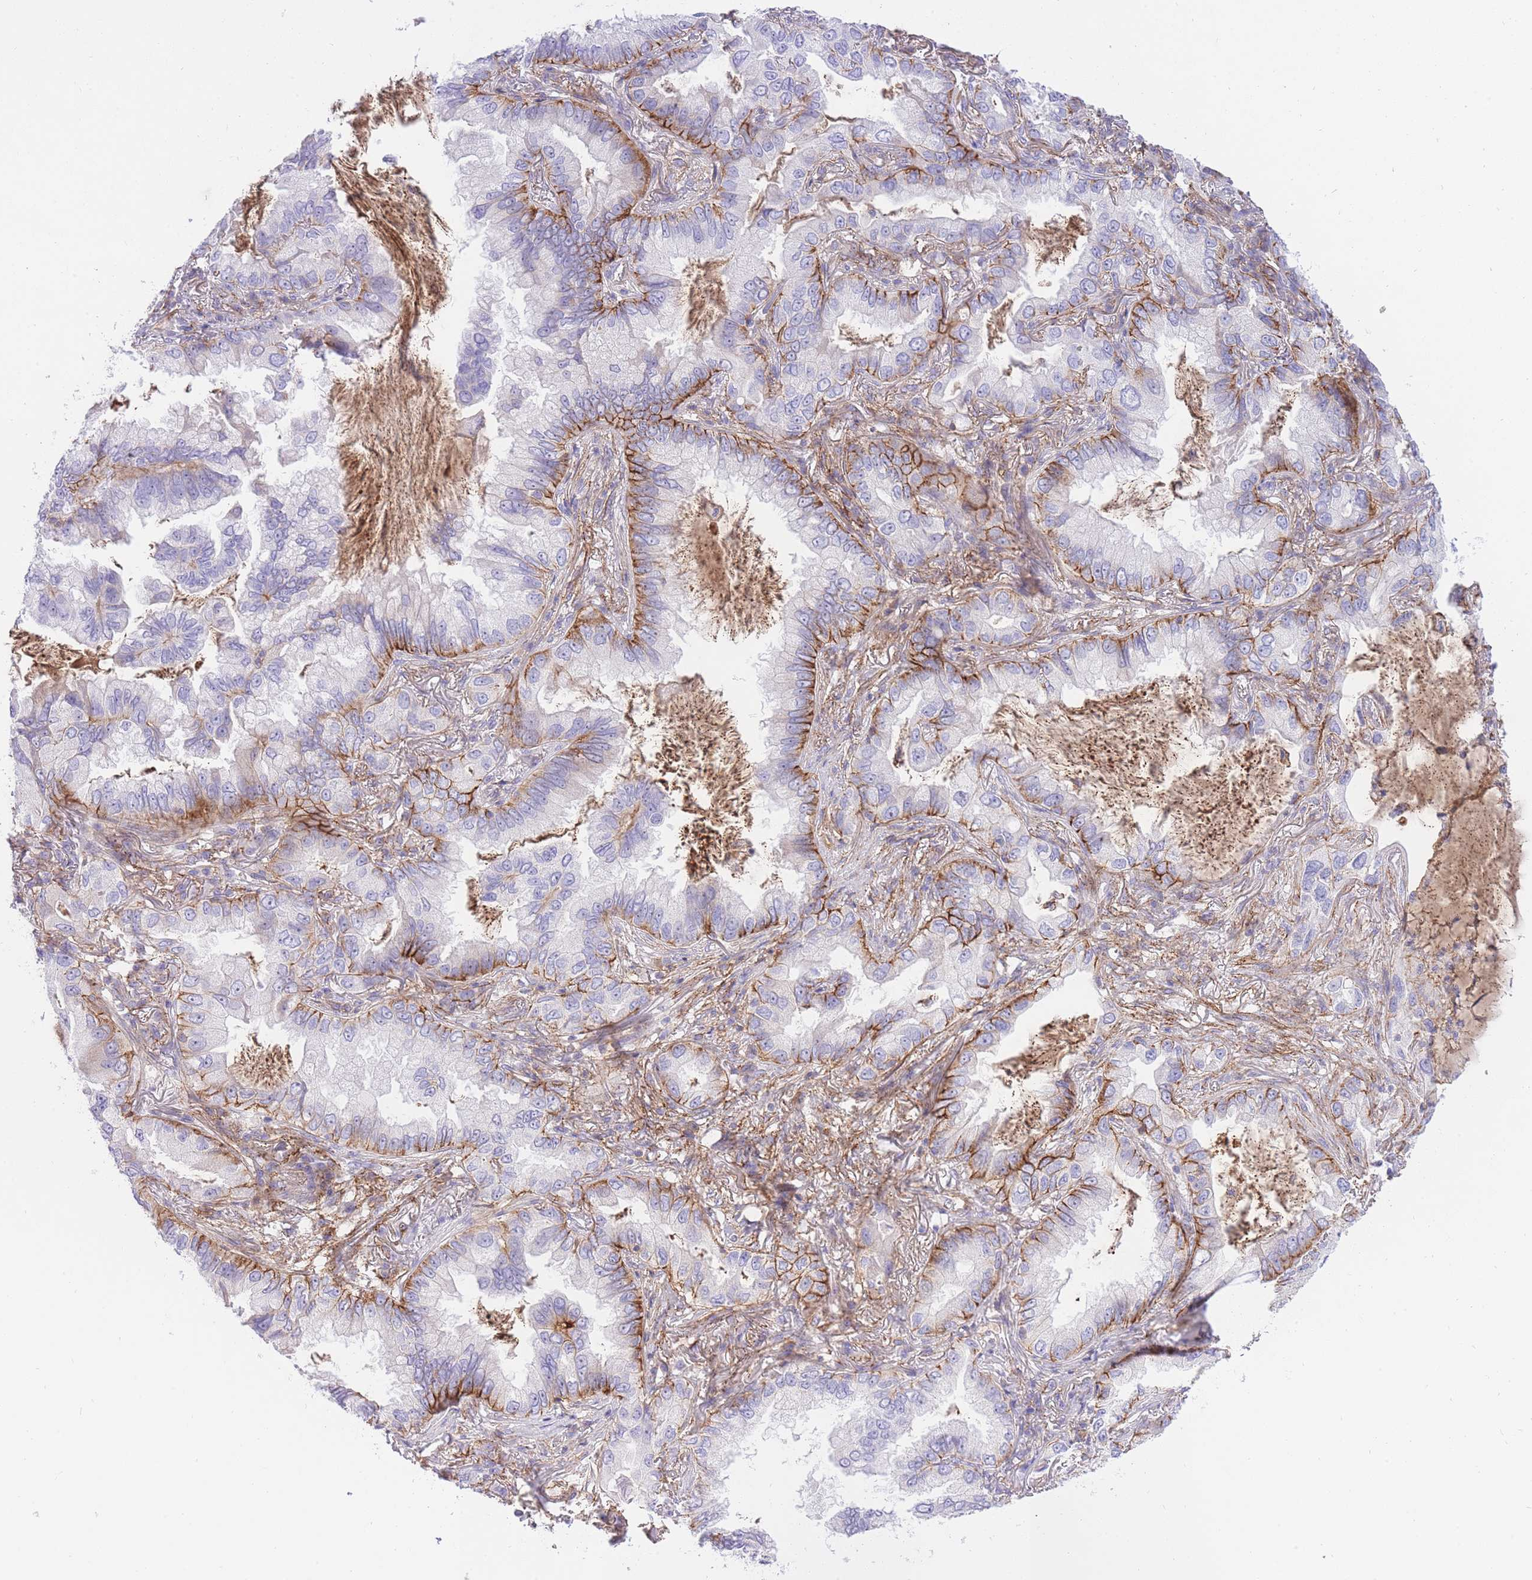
{"staining": {"intensity": "moderate", "quantity": "<25%", "location": "cytoplasmic/membranous"}, "tissue": "lung cancer", "cell_type": "Tumor cells", "image_type": "cancer", "snomed": [{"axis": "morphology", "description": "Adenocarcinoma, NOS"}, {"axis": "topography", "description": "Lung"}], "caption": "High-magnification brightfield microscopy of lung adenocarcinoma stained with DAB (brown) and counterstained with hematoxylin (blue). tumor cells exhibit moderate cytoplasmic/membranous positivity is identified in about<25% of cells.", "gene": "HRG", "patient": {"sex": "female", "age": 69}}